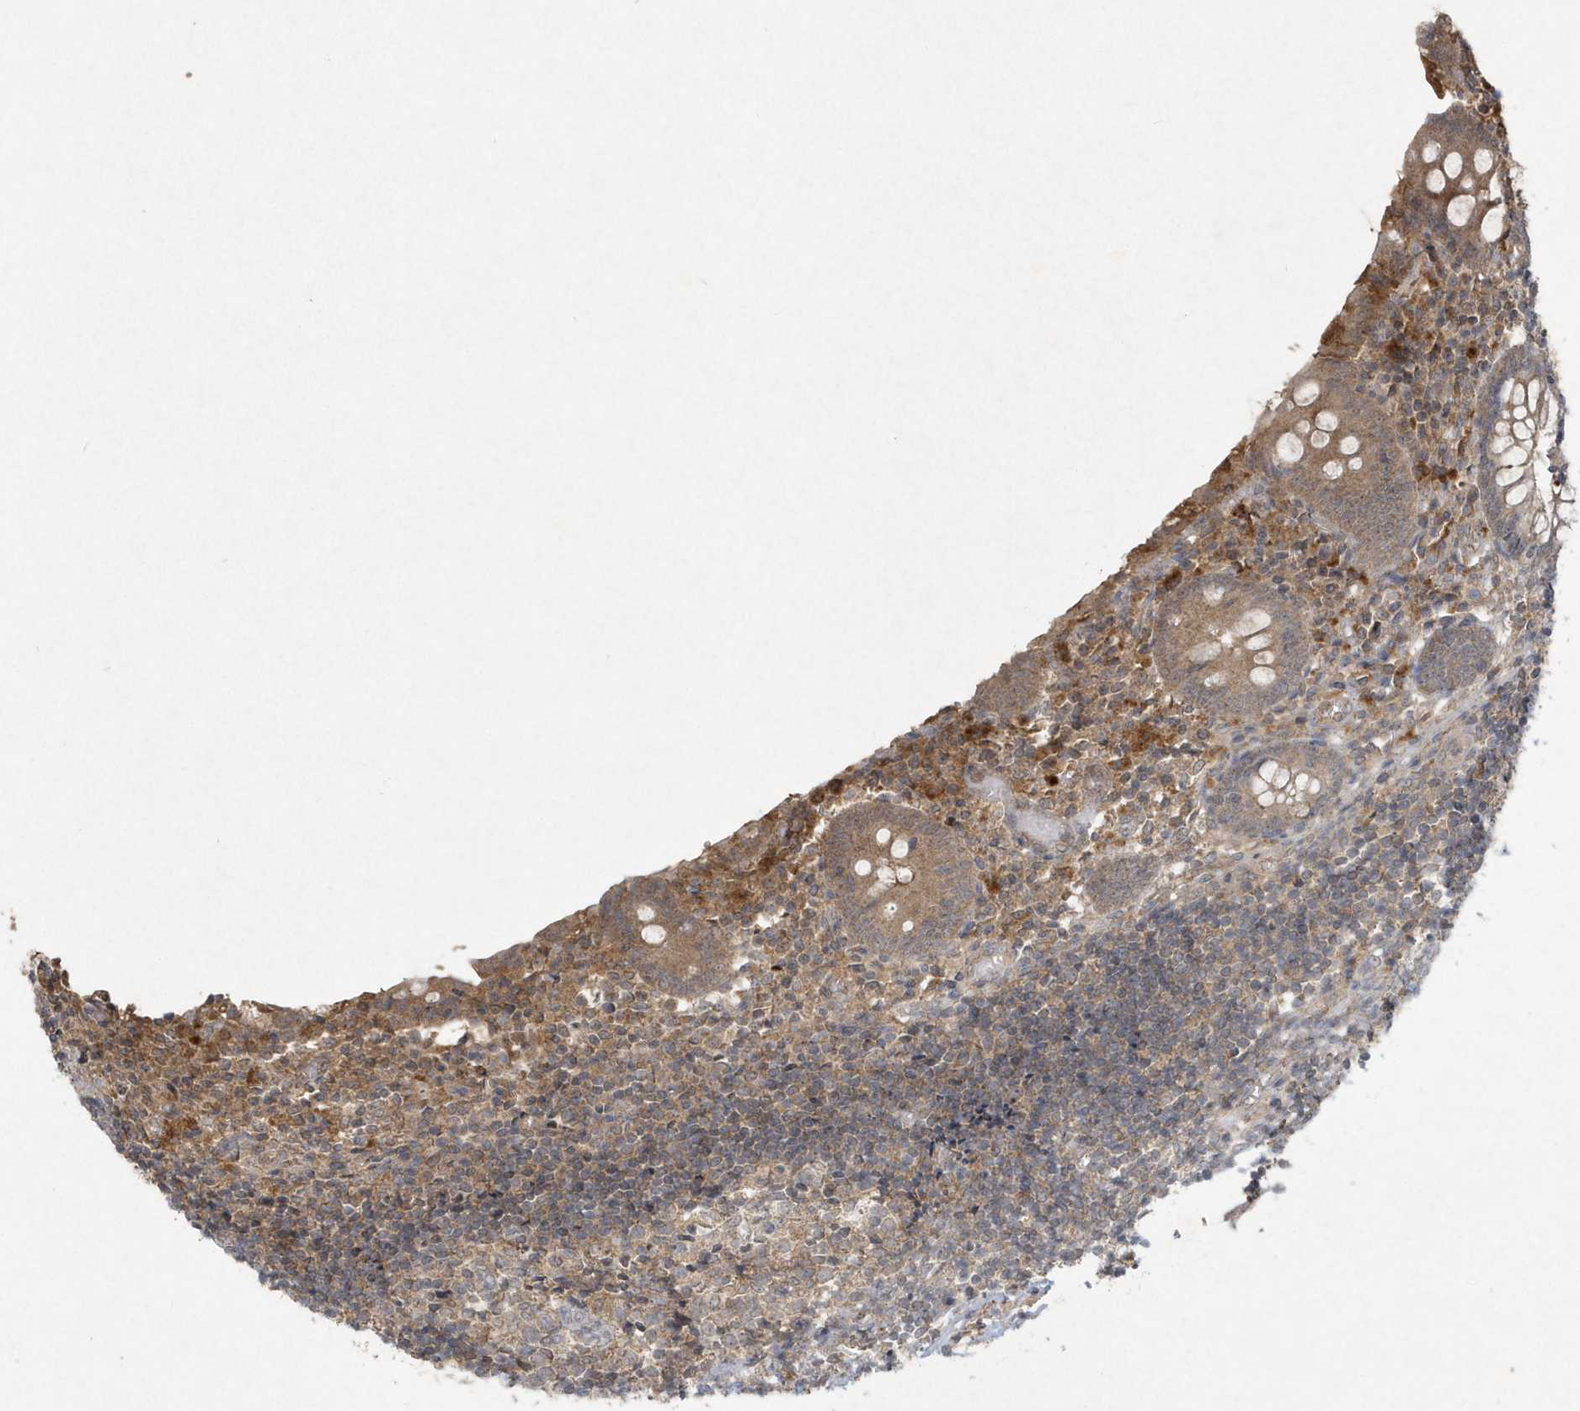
{"staining": {"intensity": "weak", "quantity": ">75%", "location": "cytoplasmic/membranous"}, "tissue": "appendix", "cell_type": "Glandular cells", "image_type": "normal", "snomed": [{"axis": "morphology", "description": "Normal tissue, NOS"}, {"axis": "topography", "description": "Appendix"}], "caption": "A high-resolution photomicrograph shows IHC staining of unremarkable appendix, which displays weak cytoplasmic/membranous expression in approximately >75% of glandular cells. (IHC, brightfield microscopy, high magnification).", "gene": "C1RL", "patient": {"sex": "female", "age": 17}}